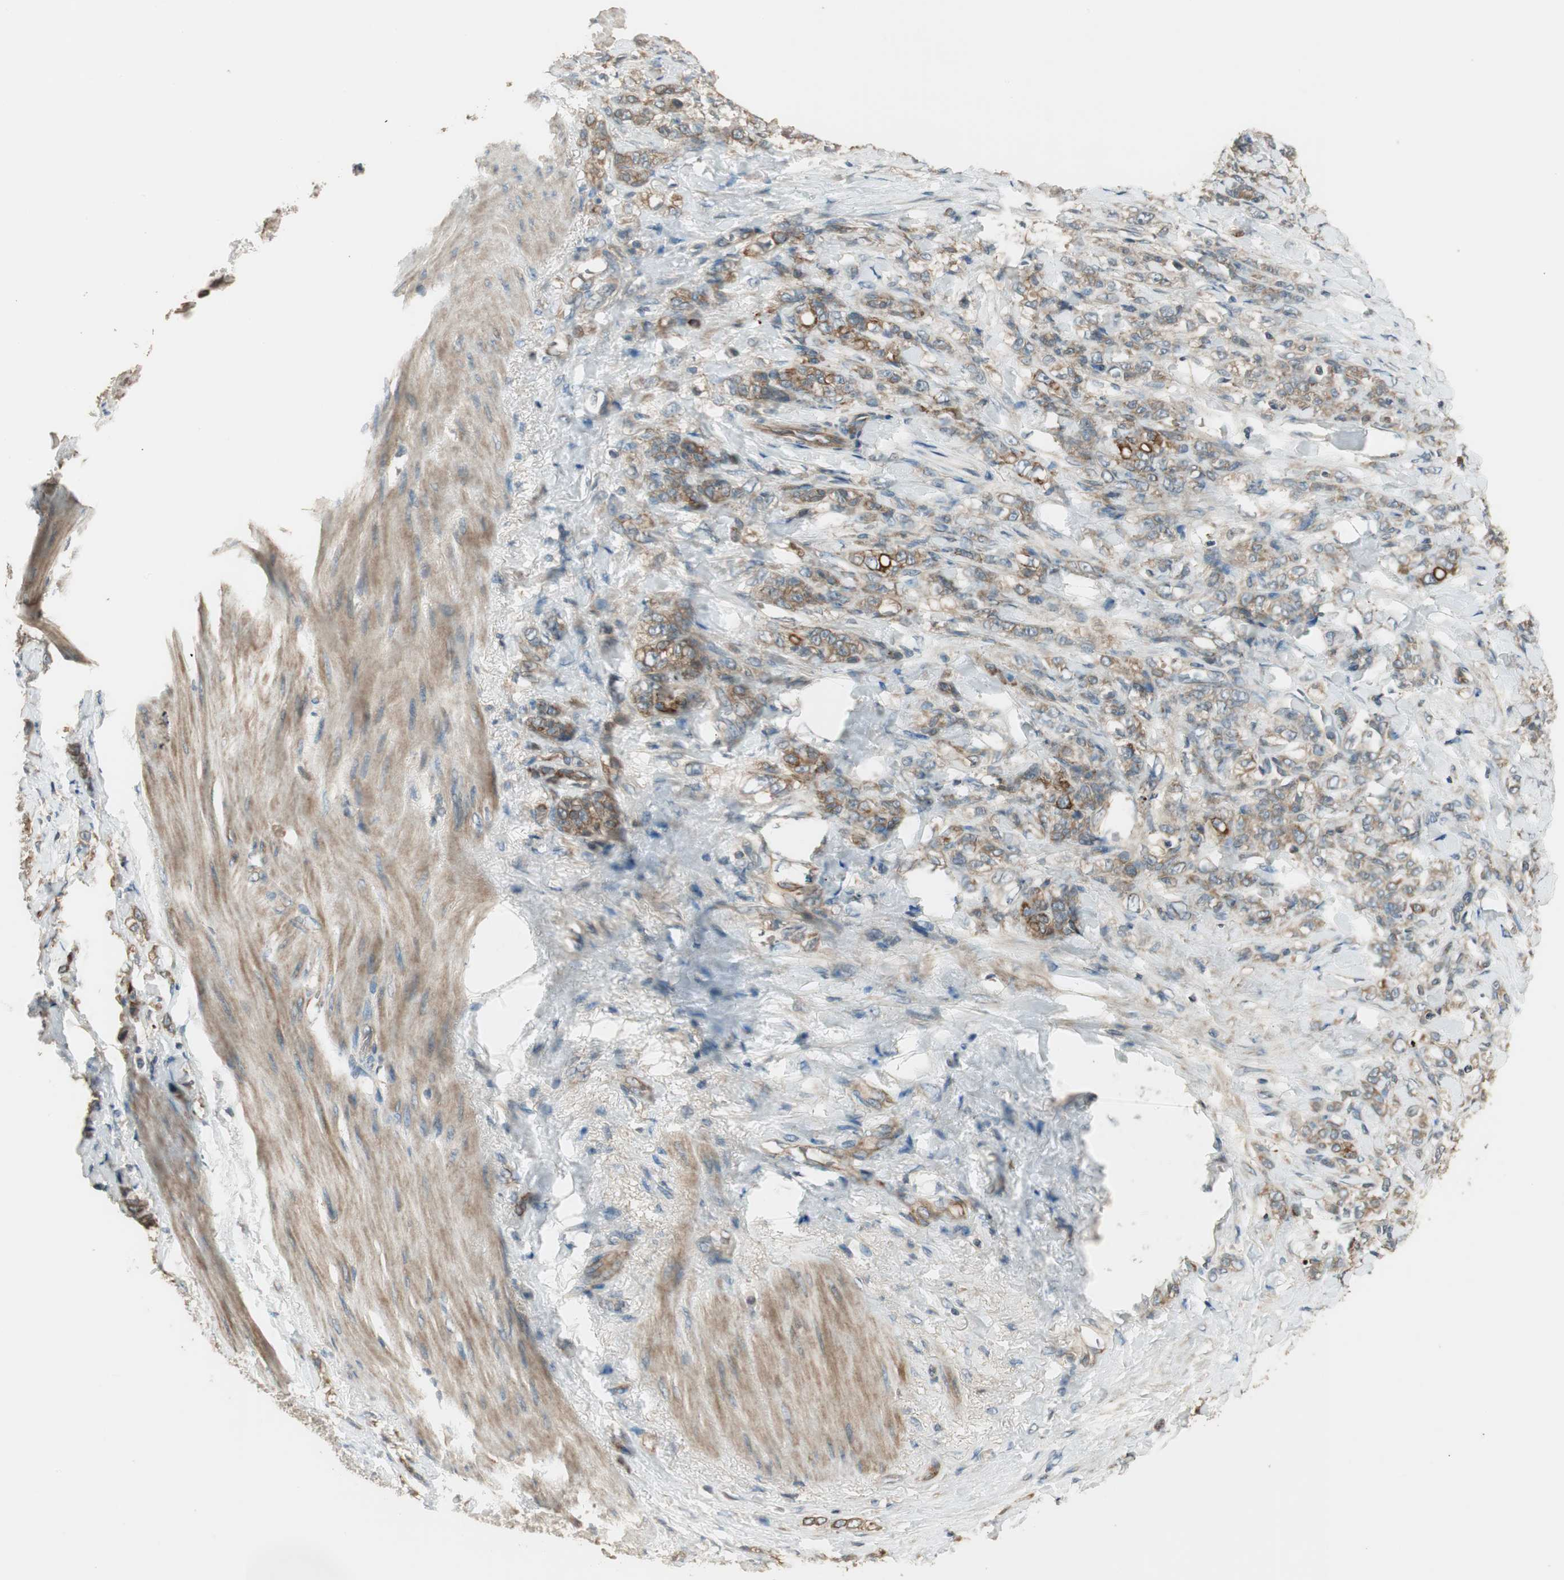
{"staining": {"intensity": "moderate", "quantity": ">75%", "location": "cytoplasmic/membranous"}, "tissue": "stomach cancer", "cell_type": "Tumor cells", "image_type": "cancer", "snomed": [{"axis": "morphology", "description": "Adenocarcinoma, NOS"}, {"axis": "topography", "description": "Stomach"}], "caption": "Human stomach cancer stained with a brown dye exhibits moderate cytoplasmic/membranous positive positivity in about >75% of tumor cells.", "gene": "PFDN5", "patient": {"sex": "male", "age": 82}}